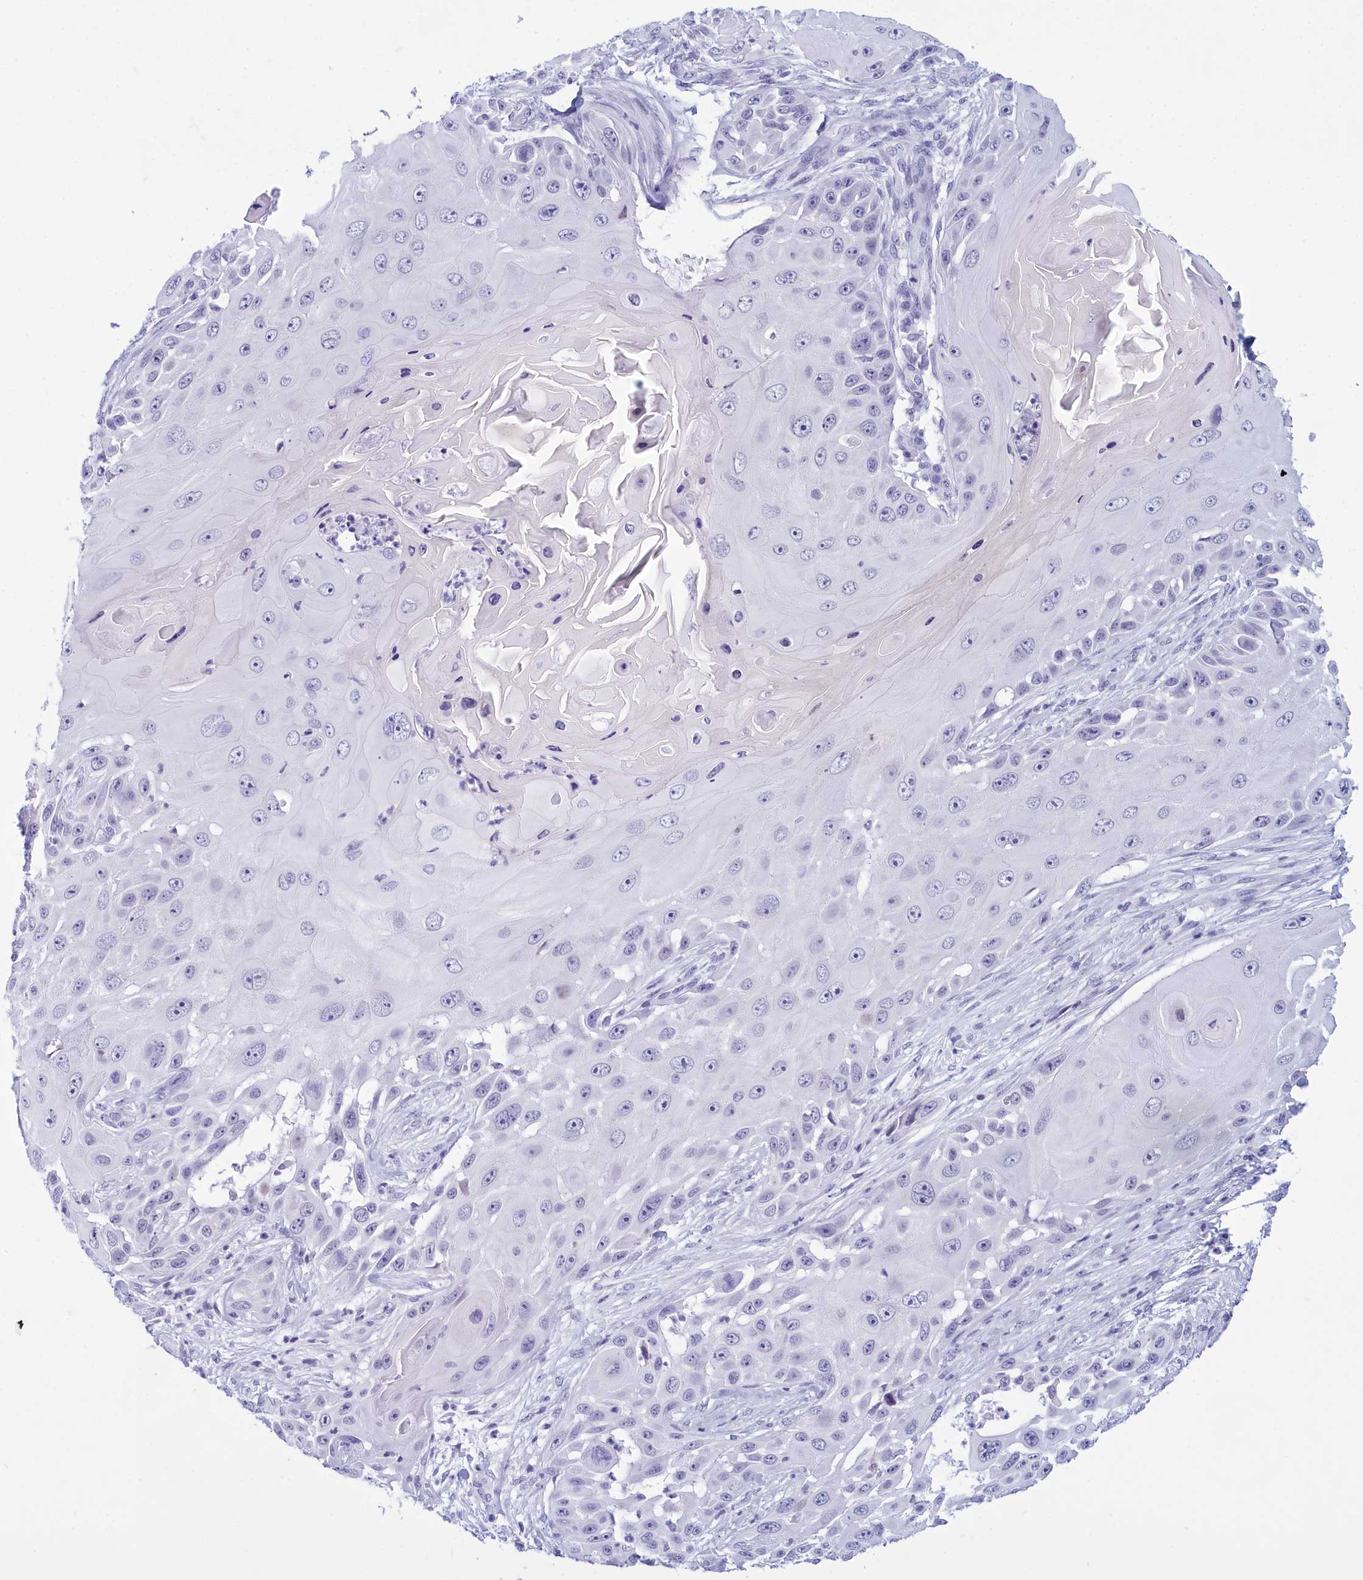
{"staining": {"intensity": "negative", "quantity": "none", "location": "none"}, "tissue": "skin cancer", "cell_type": "Tumor cells", "image_type": "cancer", "snomed": [{"axis": "morphology", "description": "Squamous cell carcinoma, NOS"}, {"axis": "topography", "description": "Skin"}], "caption": "Immunohistochemistry image of neoplastic tissue: human skin squamous cell carcinoma stained with DAB displays no significant protein staining in tumor cells.", "gene": "SNX20", "patient": {"sex": "female", "age": 44}}